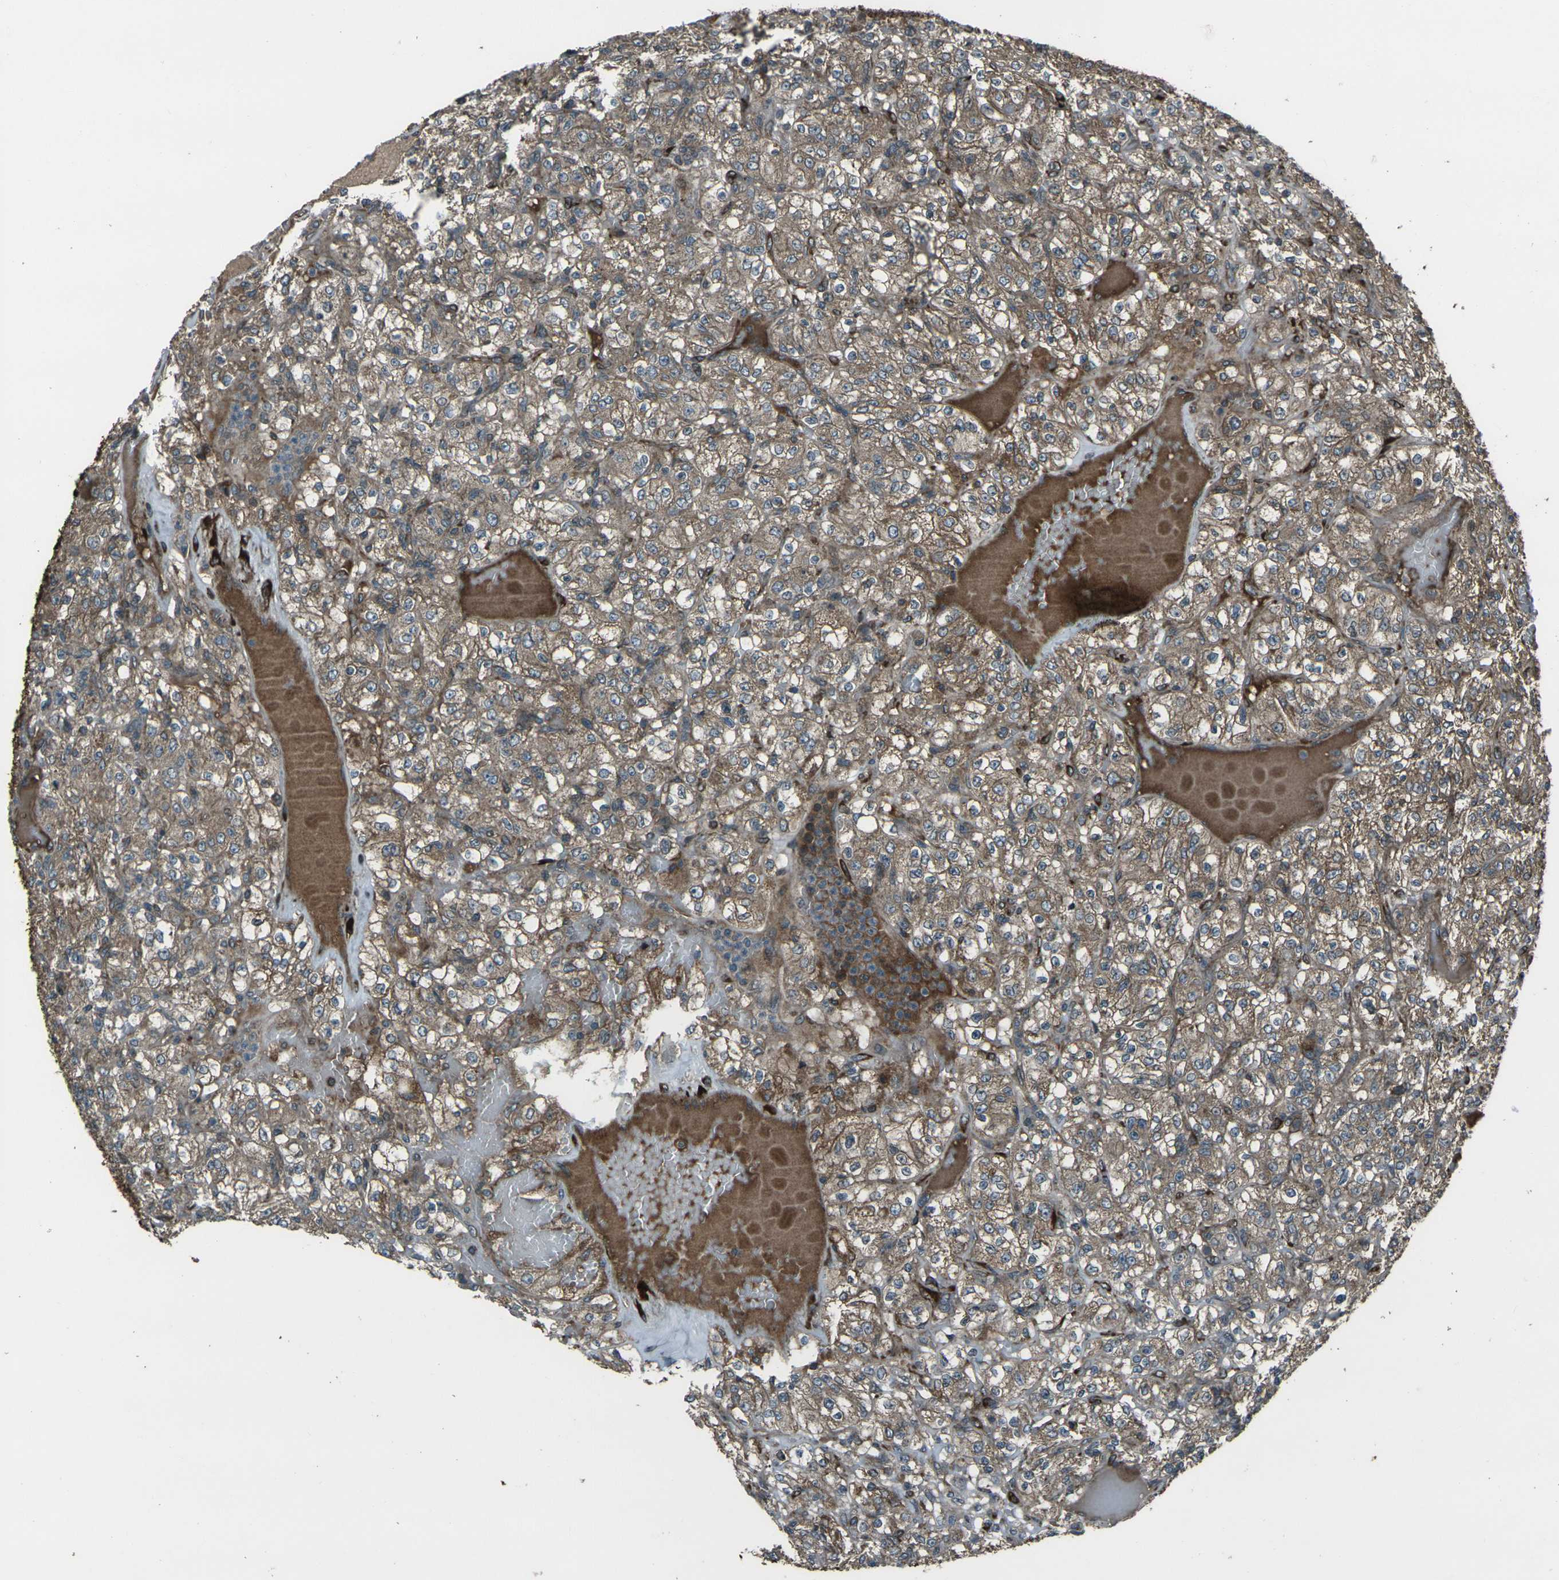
{"staining": {"intensity": "moderate", "quantity": ">75%", "location": "cytoplasmic/membranous"}, "tissue": "renal cancer", "cell_type": "Tumor cells", "image_type": "cancer", "snomed": [{"axis": "morphology", "description": "Normal tissue, NOS"}, {"axis": "morphology", "description": "Adenocarcinoma, NOS"}, {"axis": "topography", "description": "Kidney"}], "caption": "Human renal adenocarcinoma stained with a protein marker reveals moderate staining in tumor cells.", "gene": "LSMEM1", "patient": {"sex": "female", "age": 72}}